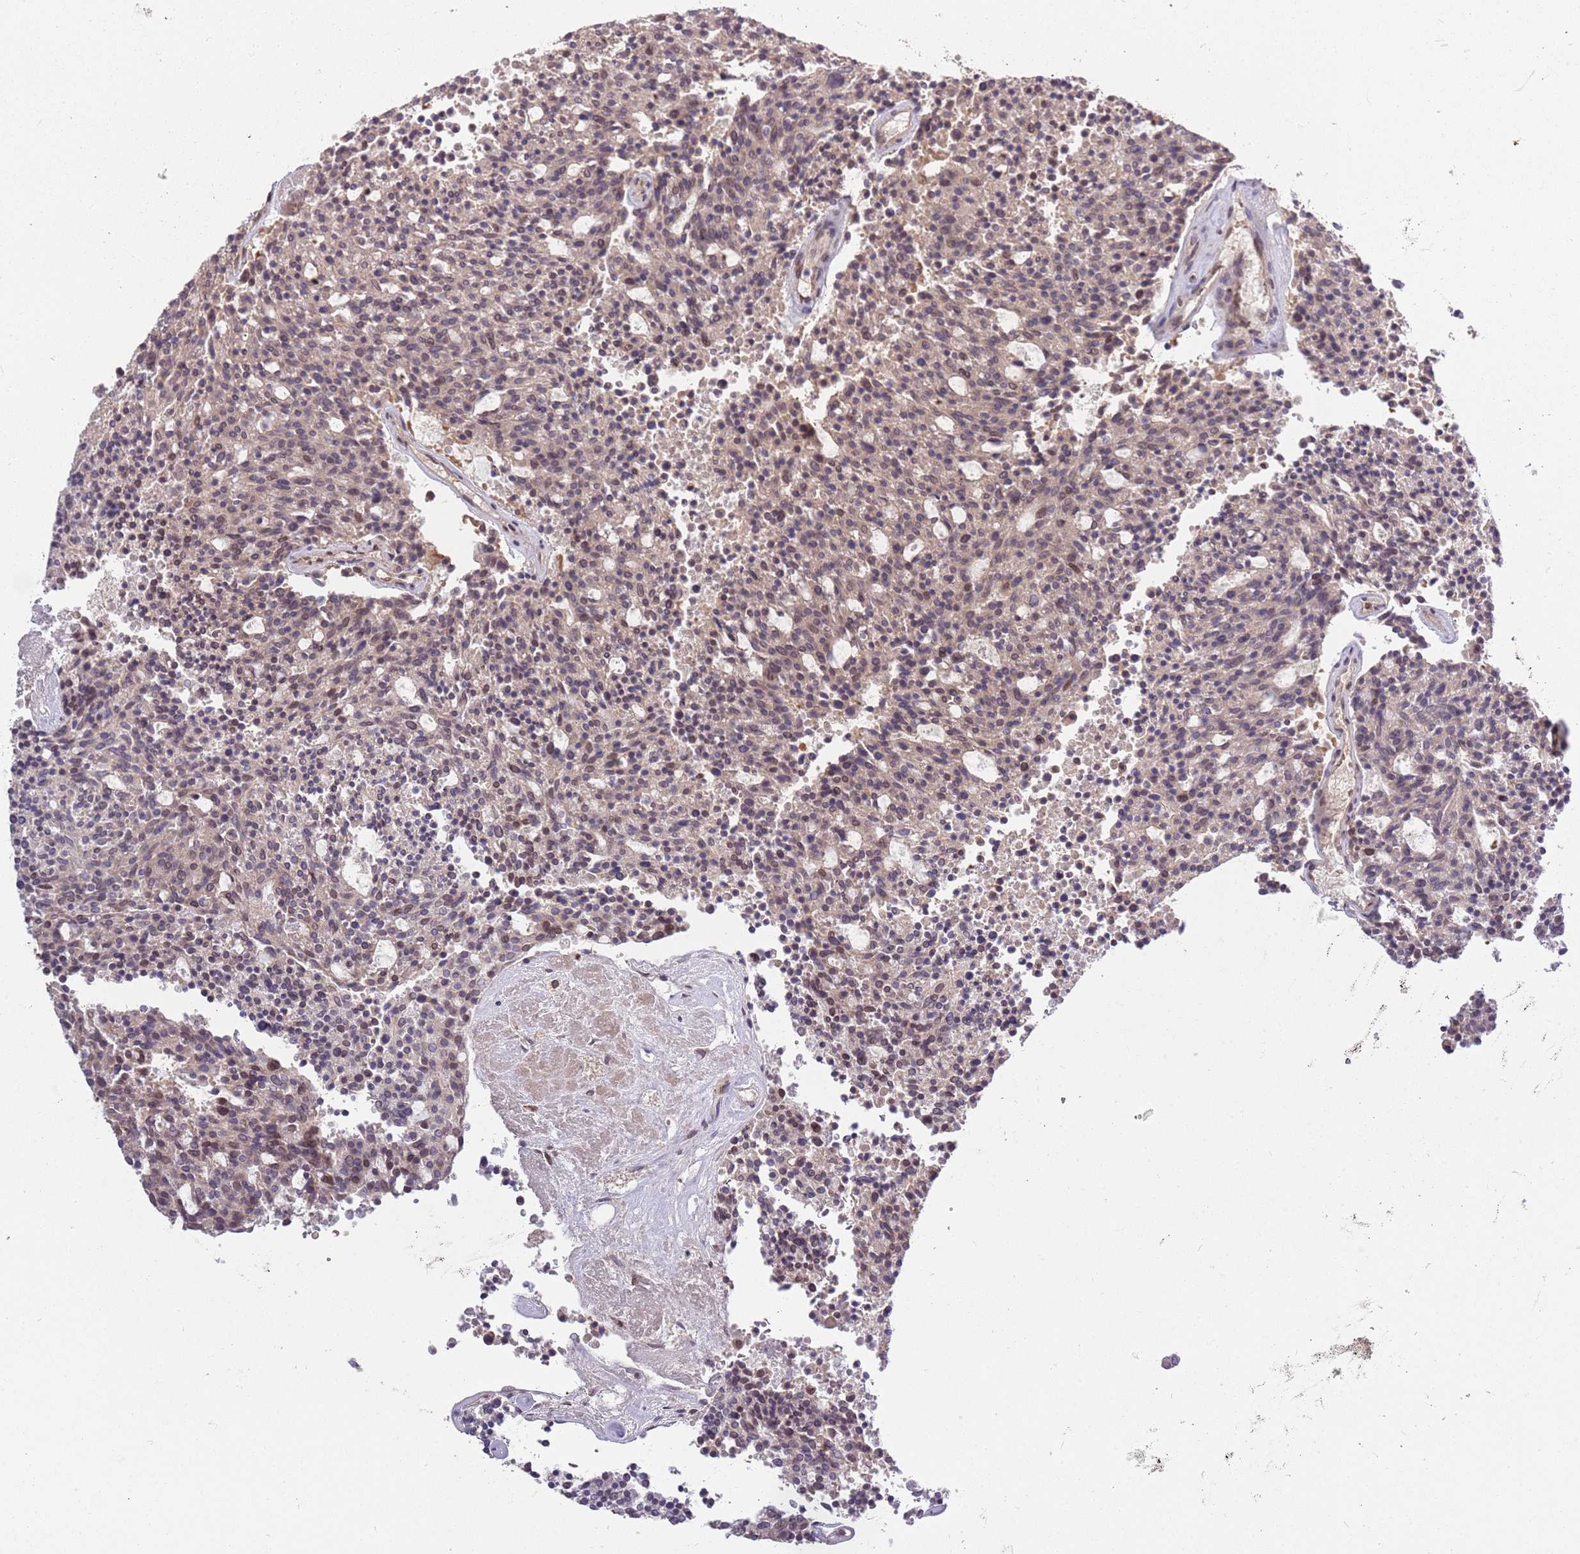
{"staining": {"intensity": "weak", "quantity": "<25%", "location": "nuclear"}, "tissue": "carcinoid", "cell_type": "Tumor cells", "image_type": "cancer", "snomed": [{"axis": "morphology", "description": "Carcinoid, malignant, NOS"}, {"axis": "topography", "description": "Pancreas"}], "caption": "Tumor cells are negative for protein expression in human carcinoid. Brightfield microscopy of IHC stained with DAB (3,3'-diaminobenzidine) (brown) and hematoxylin (blue), captured at high magnification.", "gene": "ZNF665", "patient": {"sex": "female", "age": 54}}